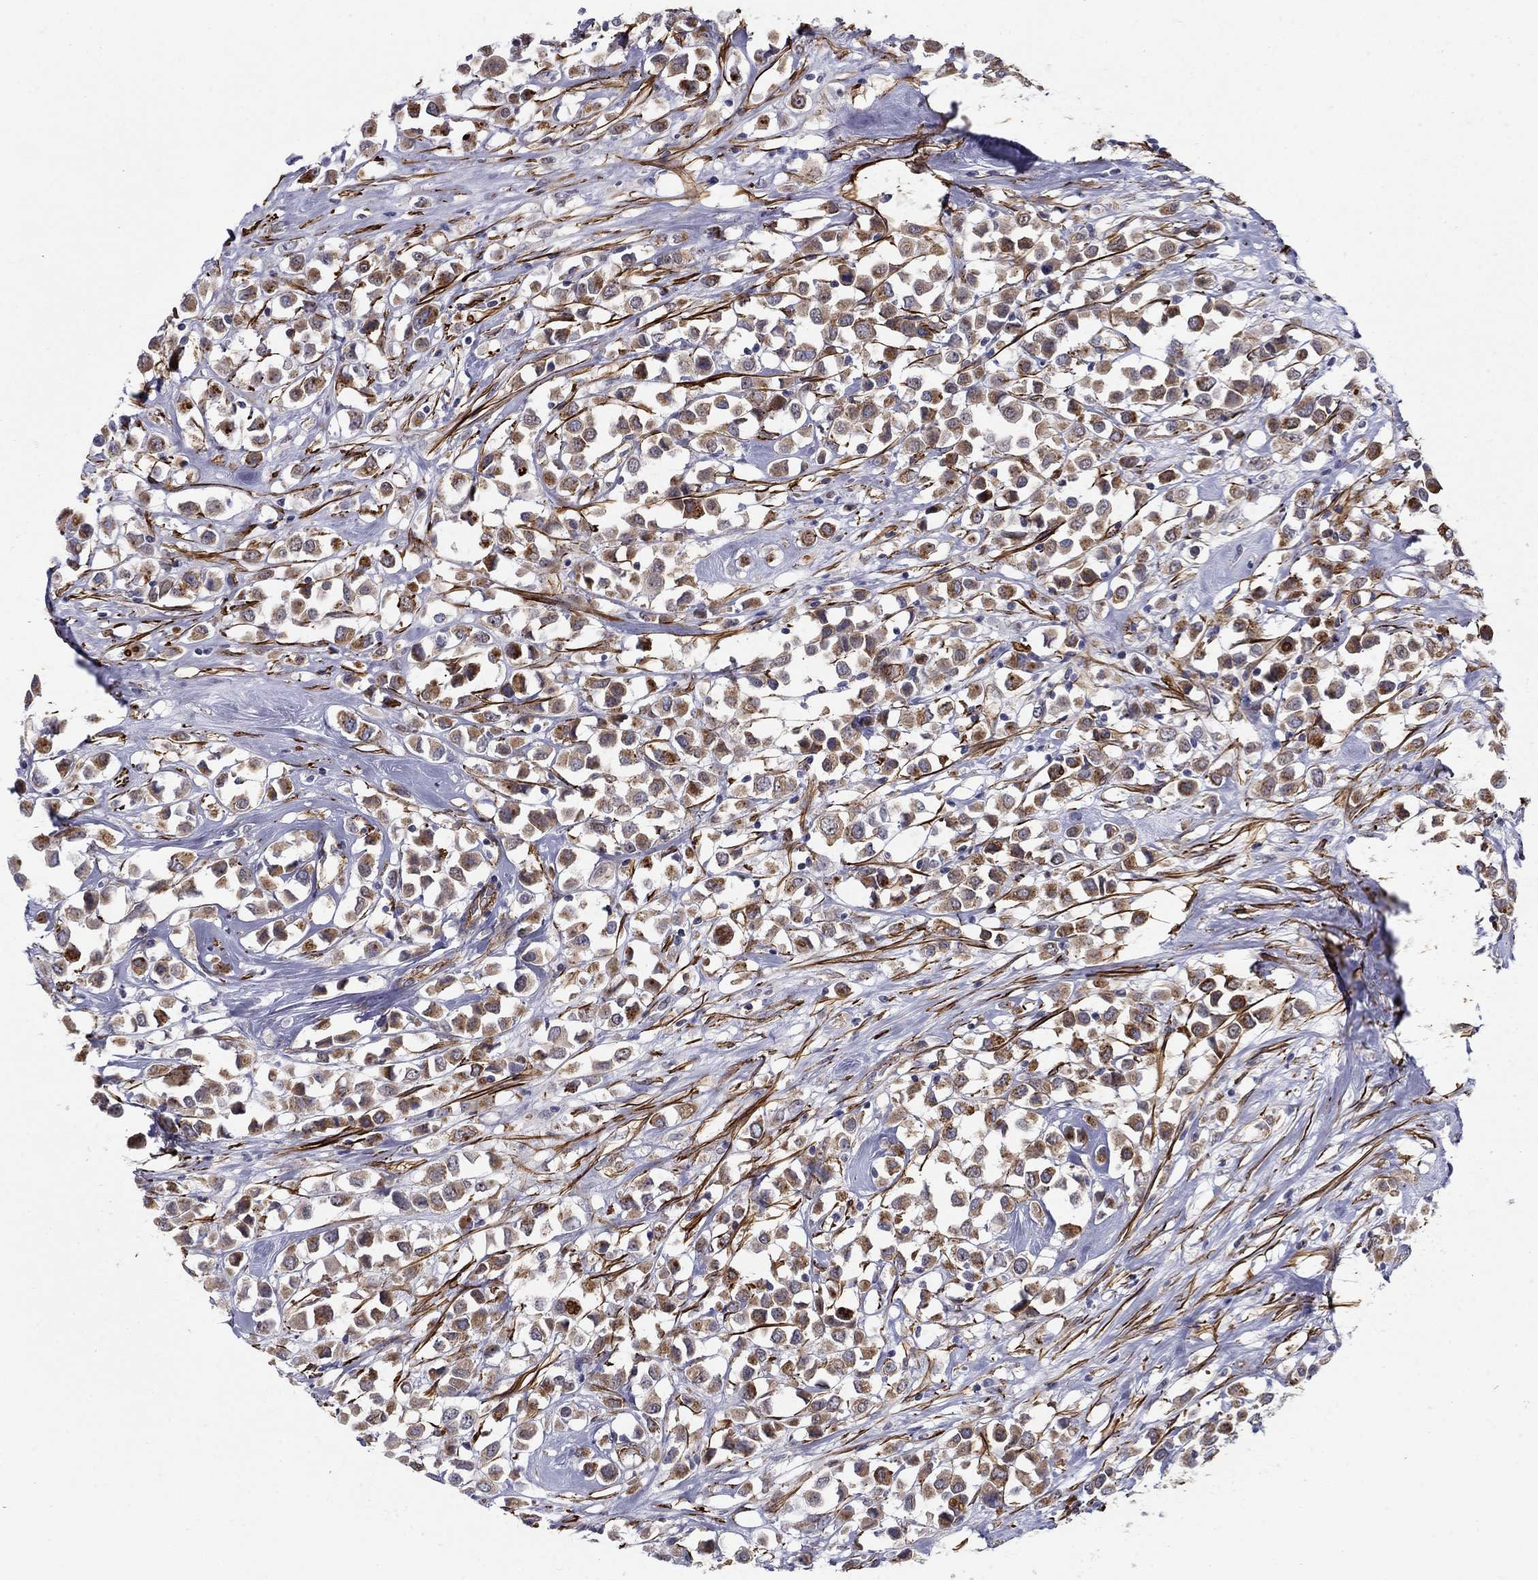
{"staining": {"intensity": "moderate", "quantity": ">75%", "location": "cytoplasmic/membranous"}, "tissue": "breast cancer", "cell_type": "Tumor cells", "image_type": "cancer", "snomed": [{"axis": "morphology", "description": "Duct carcinoma"}, {"axis": "topography", "description": "Breast"}], "caption": "This image reveals immunohistochemistry (IHC) staining of human breast cancer, with medium moderate cytoplasmic/membranous positivity in about >75% of tumor cells.", "gene": "KRBA1", "patient": {"sex": "female", "age": 61}}